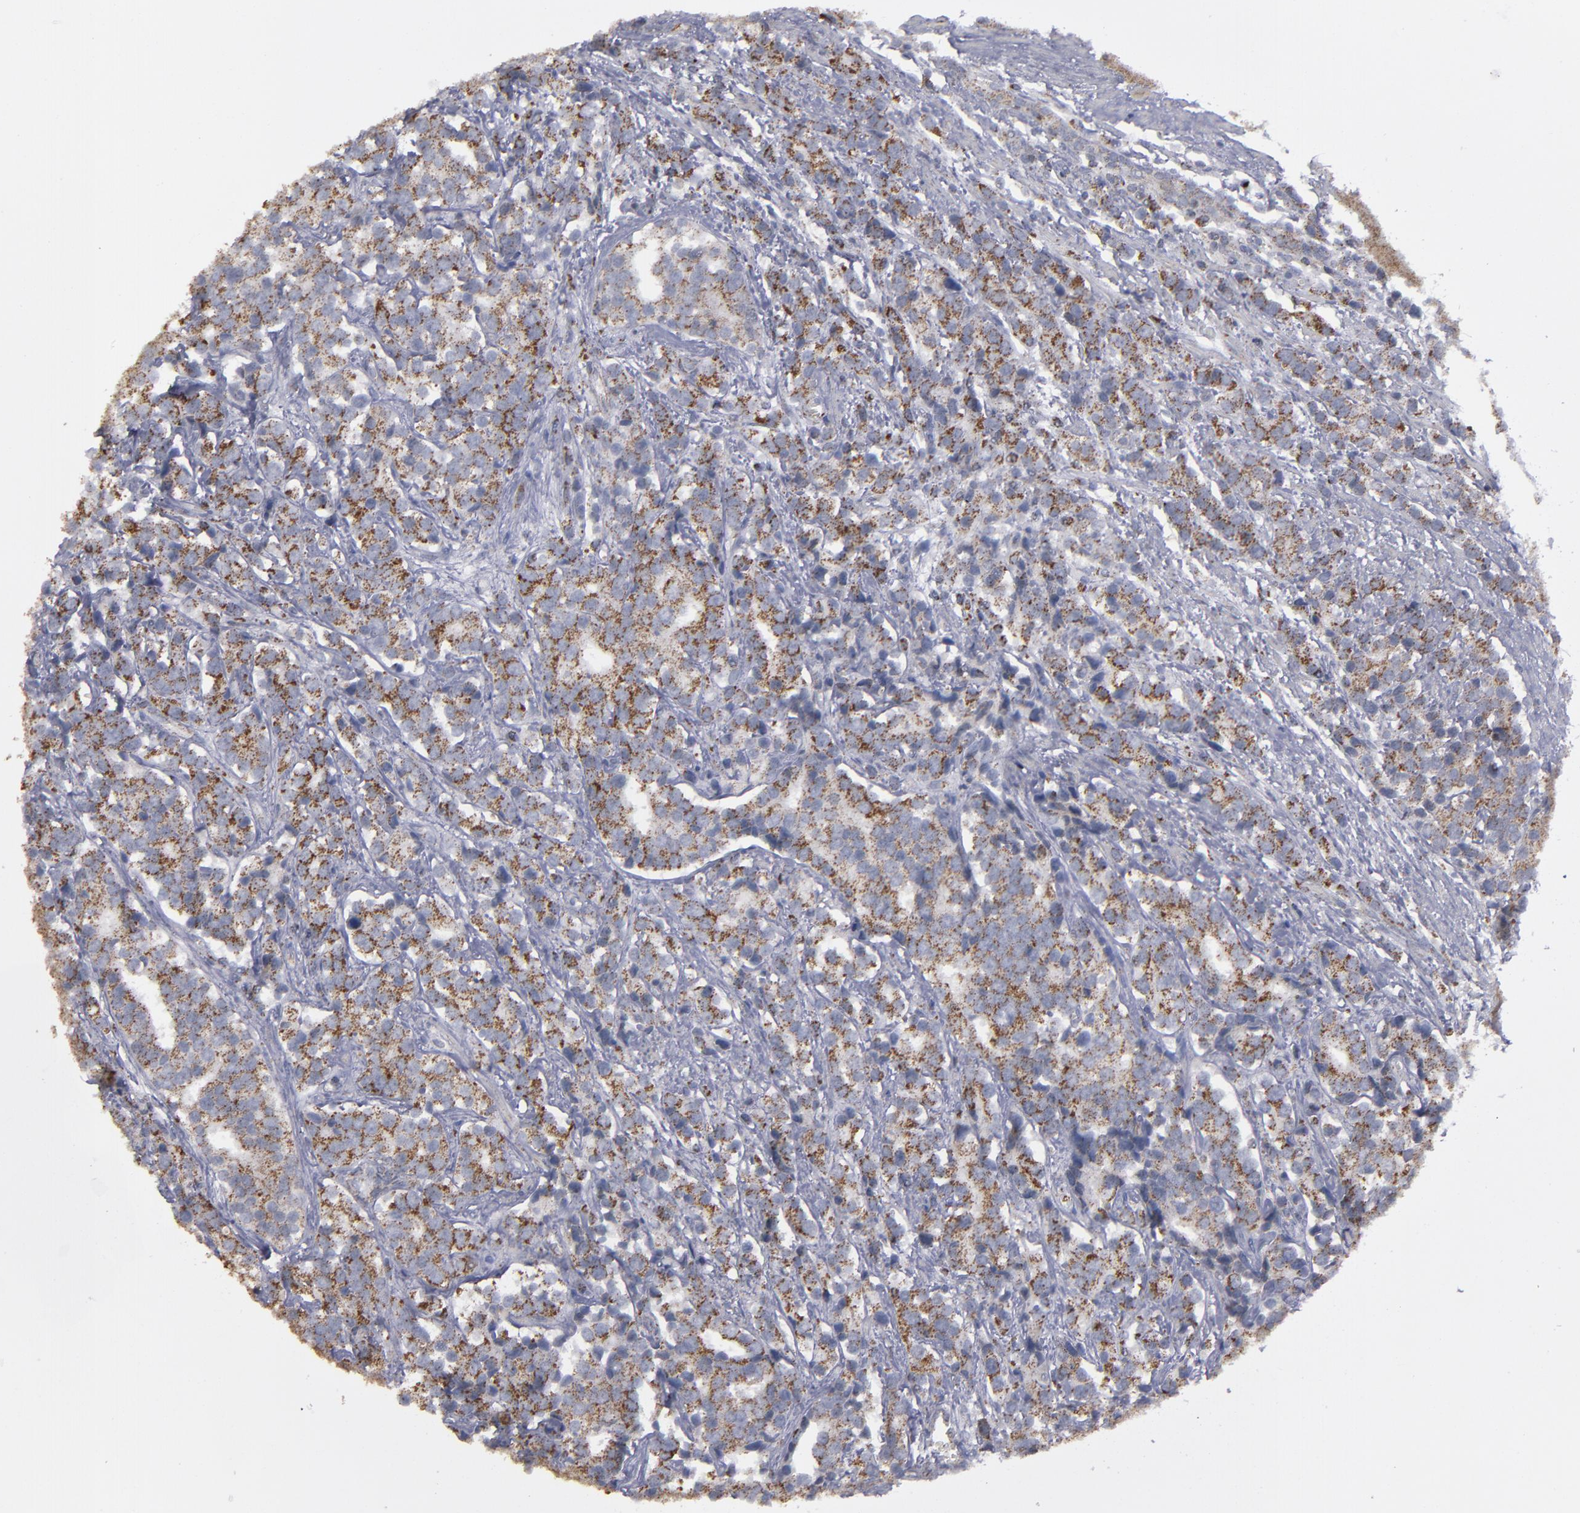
{"staining": {"intensity": "moderate", "quantity": ">75%", "location": "cytoplasmic/membranous"}, "tissue": "prostate cancer", "cell_type": "Tumor cells", "image_type": "cancer", "snomed": [{"axis": "morphology", "description": "Adenocarcinoma, High grade"}, {"axis": "topography", "description": "Prostate"}], "caption": "DAB (3,3'-diaminobenzidine) immunohistochemical staining of human prostate cancer (adenocarcinoma (high-grade)) exhibits moderate cytoplasmic/membranous protein expression in approximately >75% of tumor cells. The staining is performed using DAB (3,3'-diaminobenzidine) brown chromogen to label protein expression. The nuclei are counter-stained blue using hematoxylin.", "gene": "MYOM2", "patient": {"sex": "male", "age": 71}}